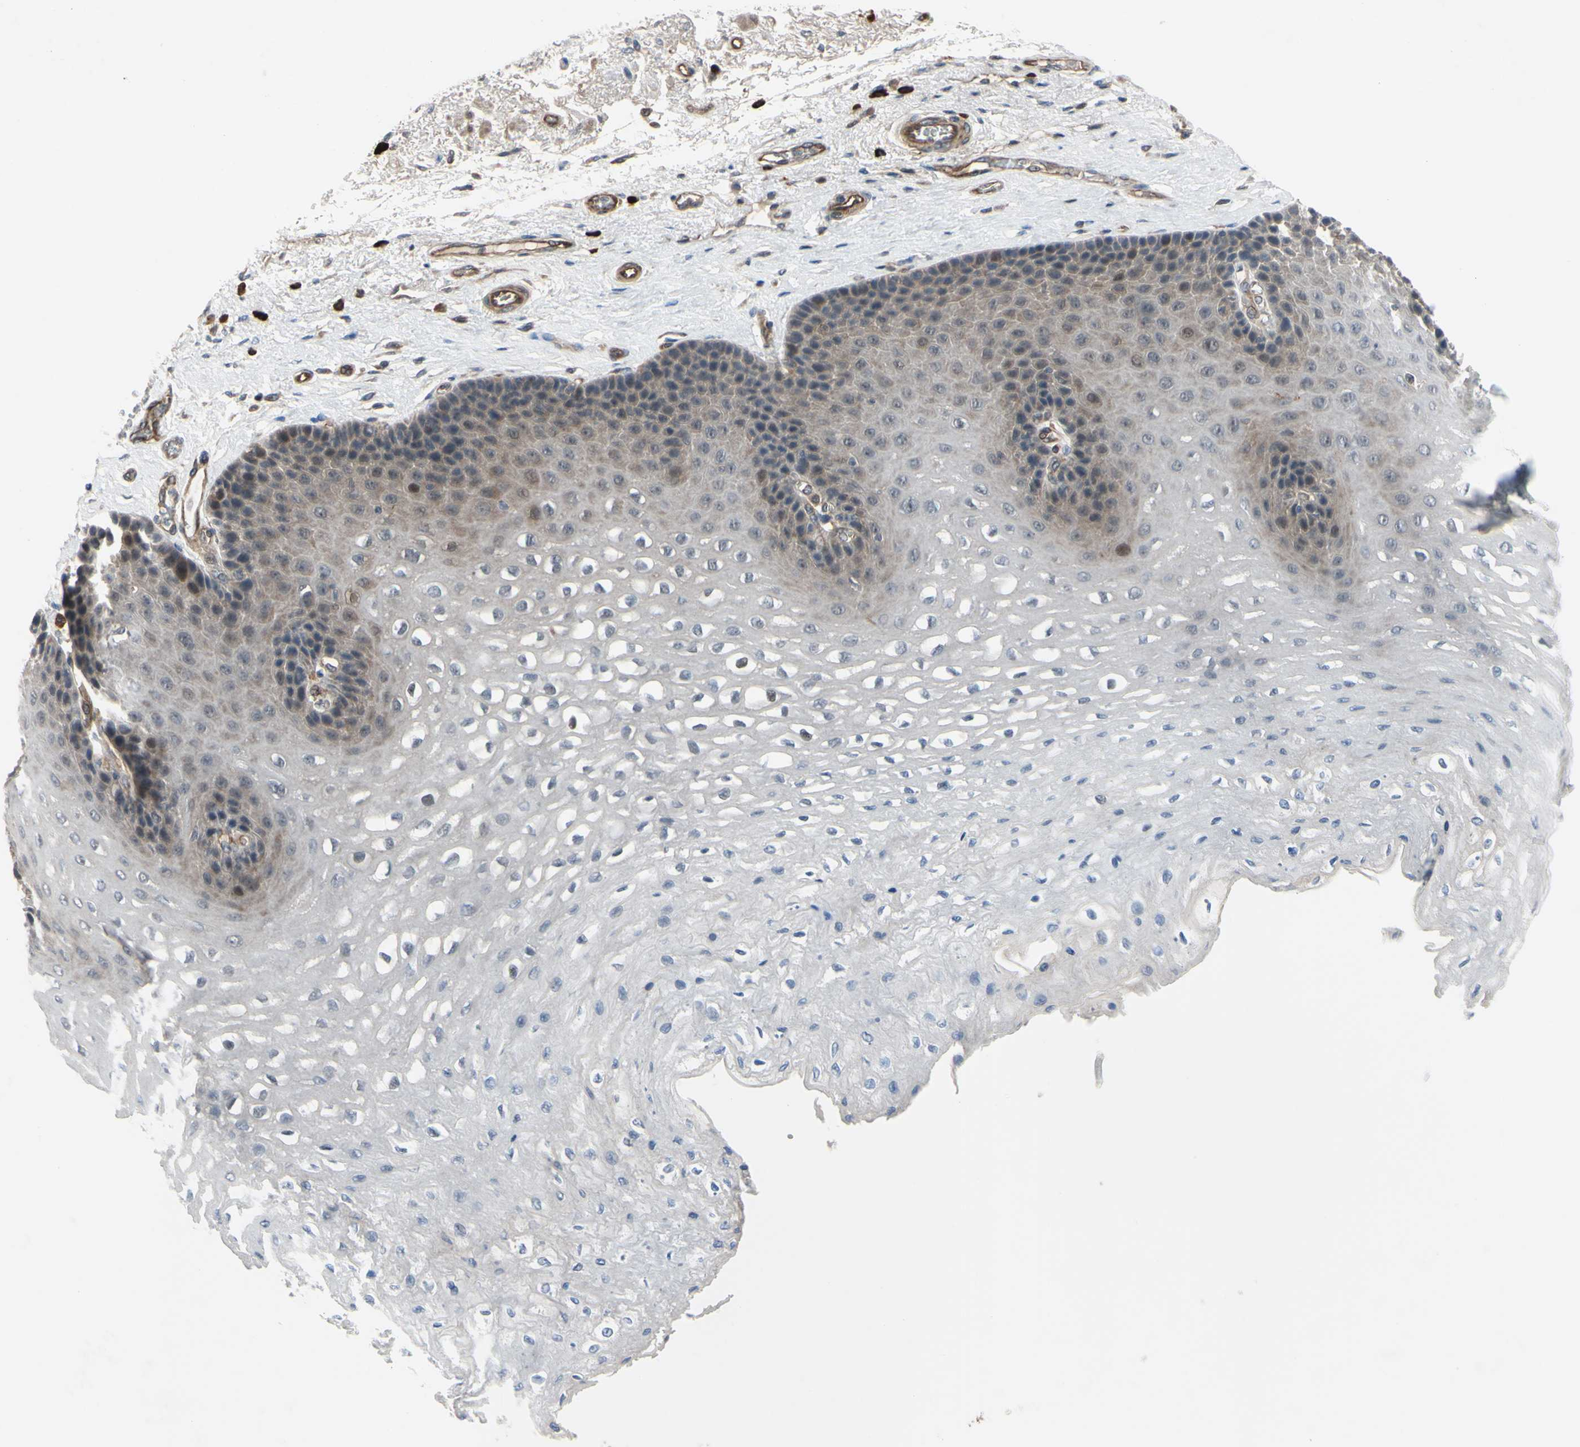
{"staining": {"intensity": "weak", "quantity": "25%-75%", "location": "cytoplasmic/membranous"}, "tissue": "esophagus", "cell_type": "Squamous epithelial cells", "image_type": "normal", "snomed": [{"axis": "morphology", "description": "Normal tissue, NOS"}, {"axis": "topography", "description": "Esophagus"}], "caption": "Protein staining of normal esophagus reveals weak cytoplasmic/membranous expression in about 25%-75% of squamous epithelial cells. The staining is performed using DAB brown chromogen to label protein expression. The nuclei are counter-stained blue using hematoxylin.", "gene": "COMMD9", "patient": {"sex": "female", "age": 72}}